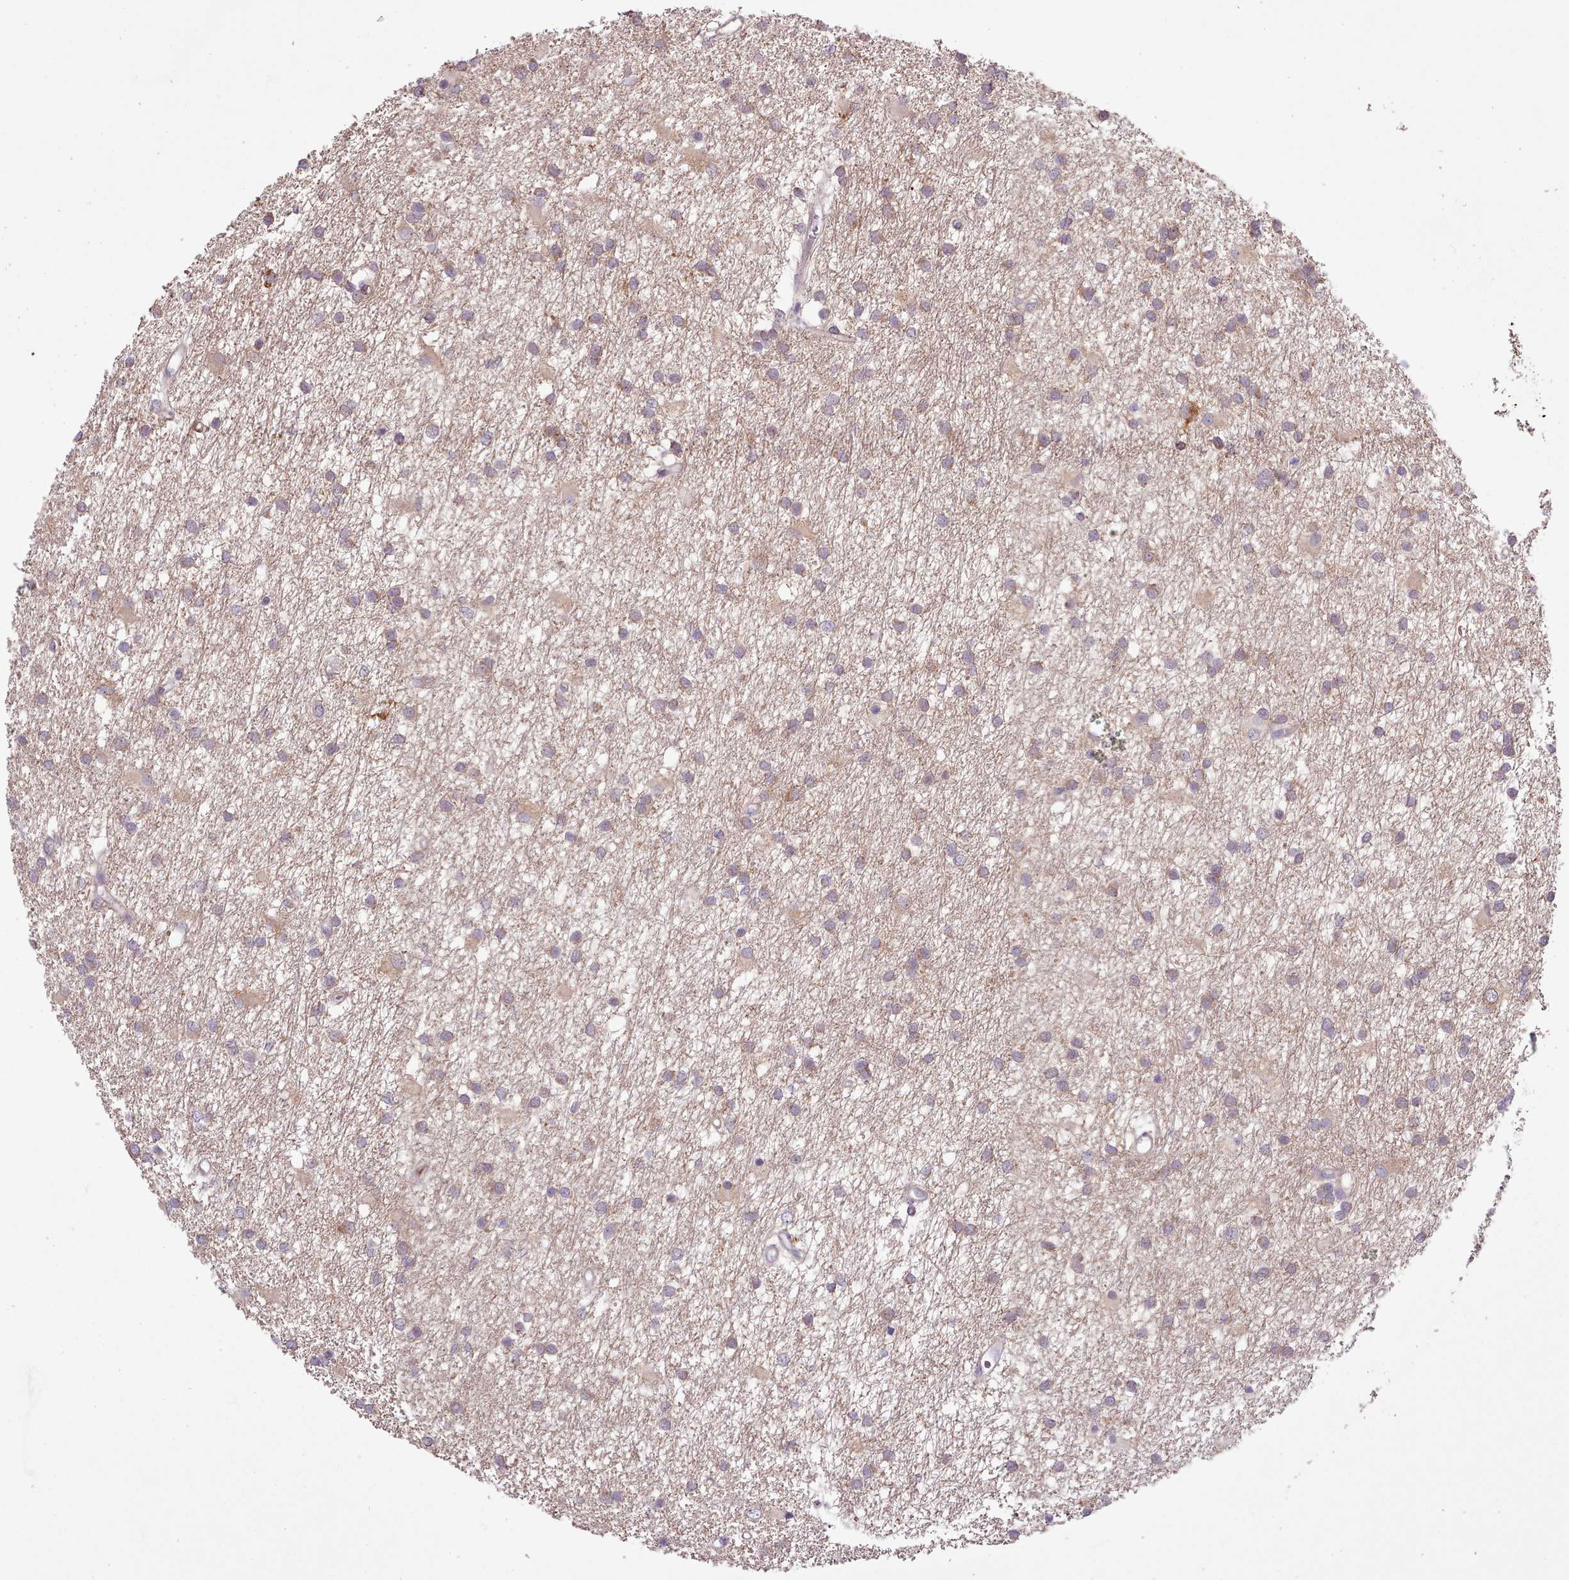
{"staining": {"intensity": "weak", "quantity": "25%-75%", "location": "cytoplasmic/membranous"}, "tissue": "glioma", "cell_type": "Tumor cells", "image_type": "cancer", "snomed": [{"axis": "morphology", "description": "Glioma, malignant, High grade"}, {"axis": "topography", "description": "Brain"}], "caption": "High-grade glioma (malignant) stained with a brown dye shows weak cytoplasmic/membranous positive expression in about 25%-75% of tumor cells.", "gene": "SETX", "patient": {"sex": "male", "age": 77}}